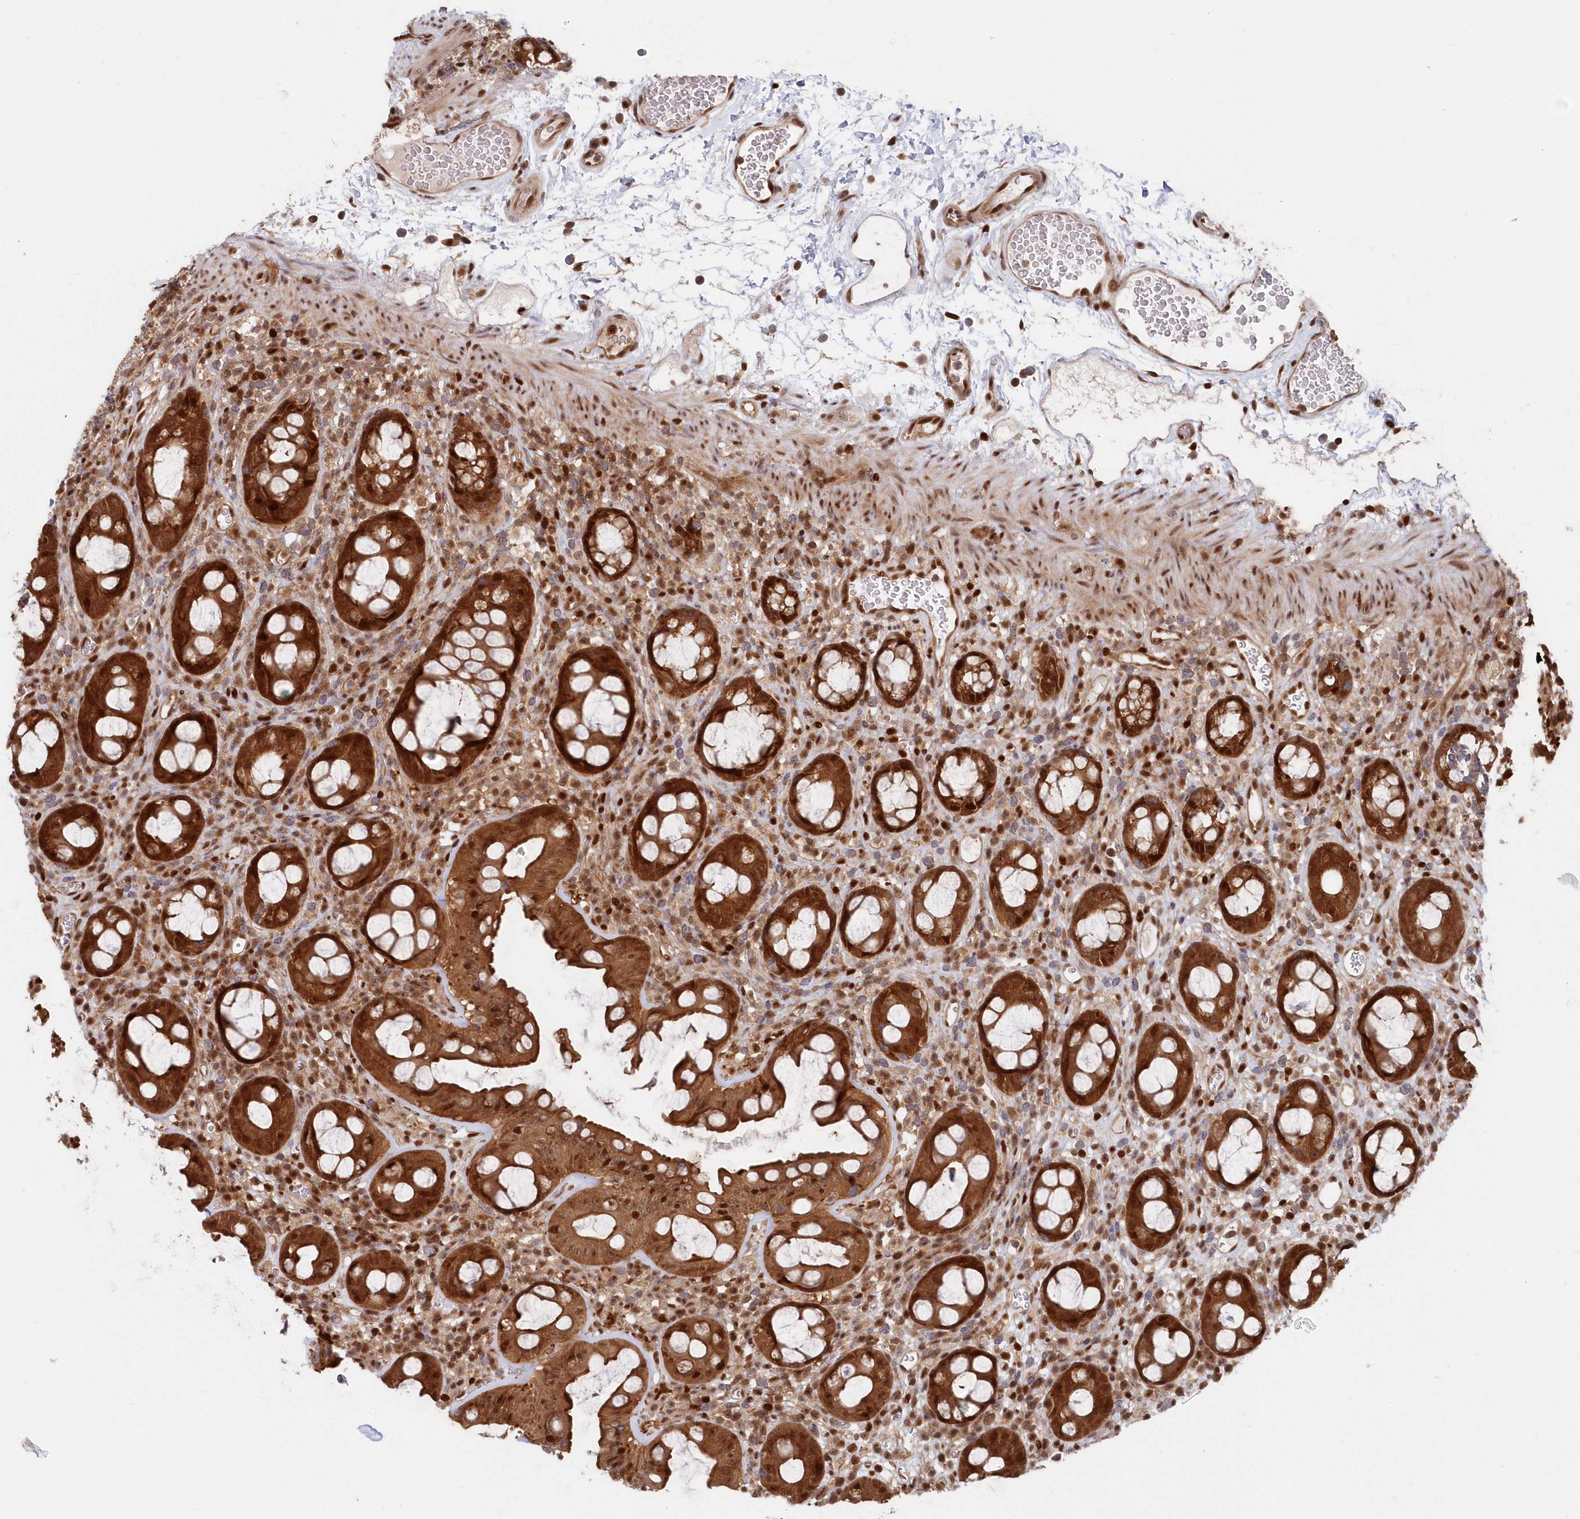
{"staining": {"intensity": "strong", "quantity": ">75%", "location": "cytoplasmic/membranous,nuclear"}, "tissue": "rectum", "cell_type": "Glandular cells", "image_type": "normal", "snomed": [{"axis": "morphology", "description": "Normal tissue, NOS"}, {"axis": "topography", "description": "Rectum"}], "caption": "Glandular cells exhibit high levels of strong cytoplasmic/membranous,nuclear positivity in approximately >75% of cells in unremarkable human rectum.", "gene": "ABHD14B", "patient": {"sex": "female", "age": 57}}